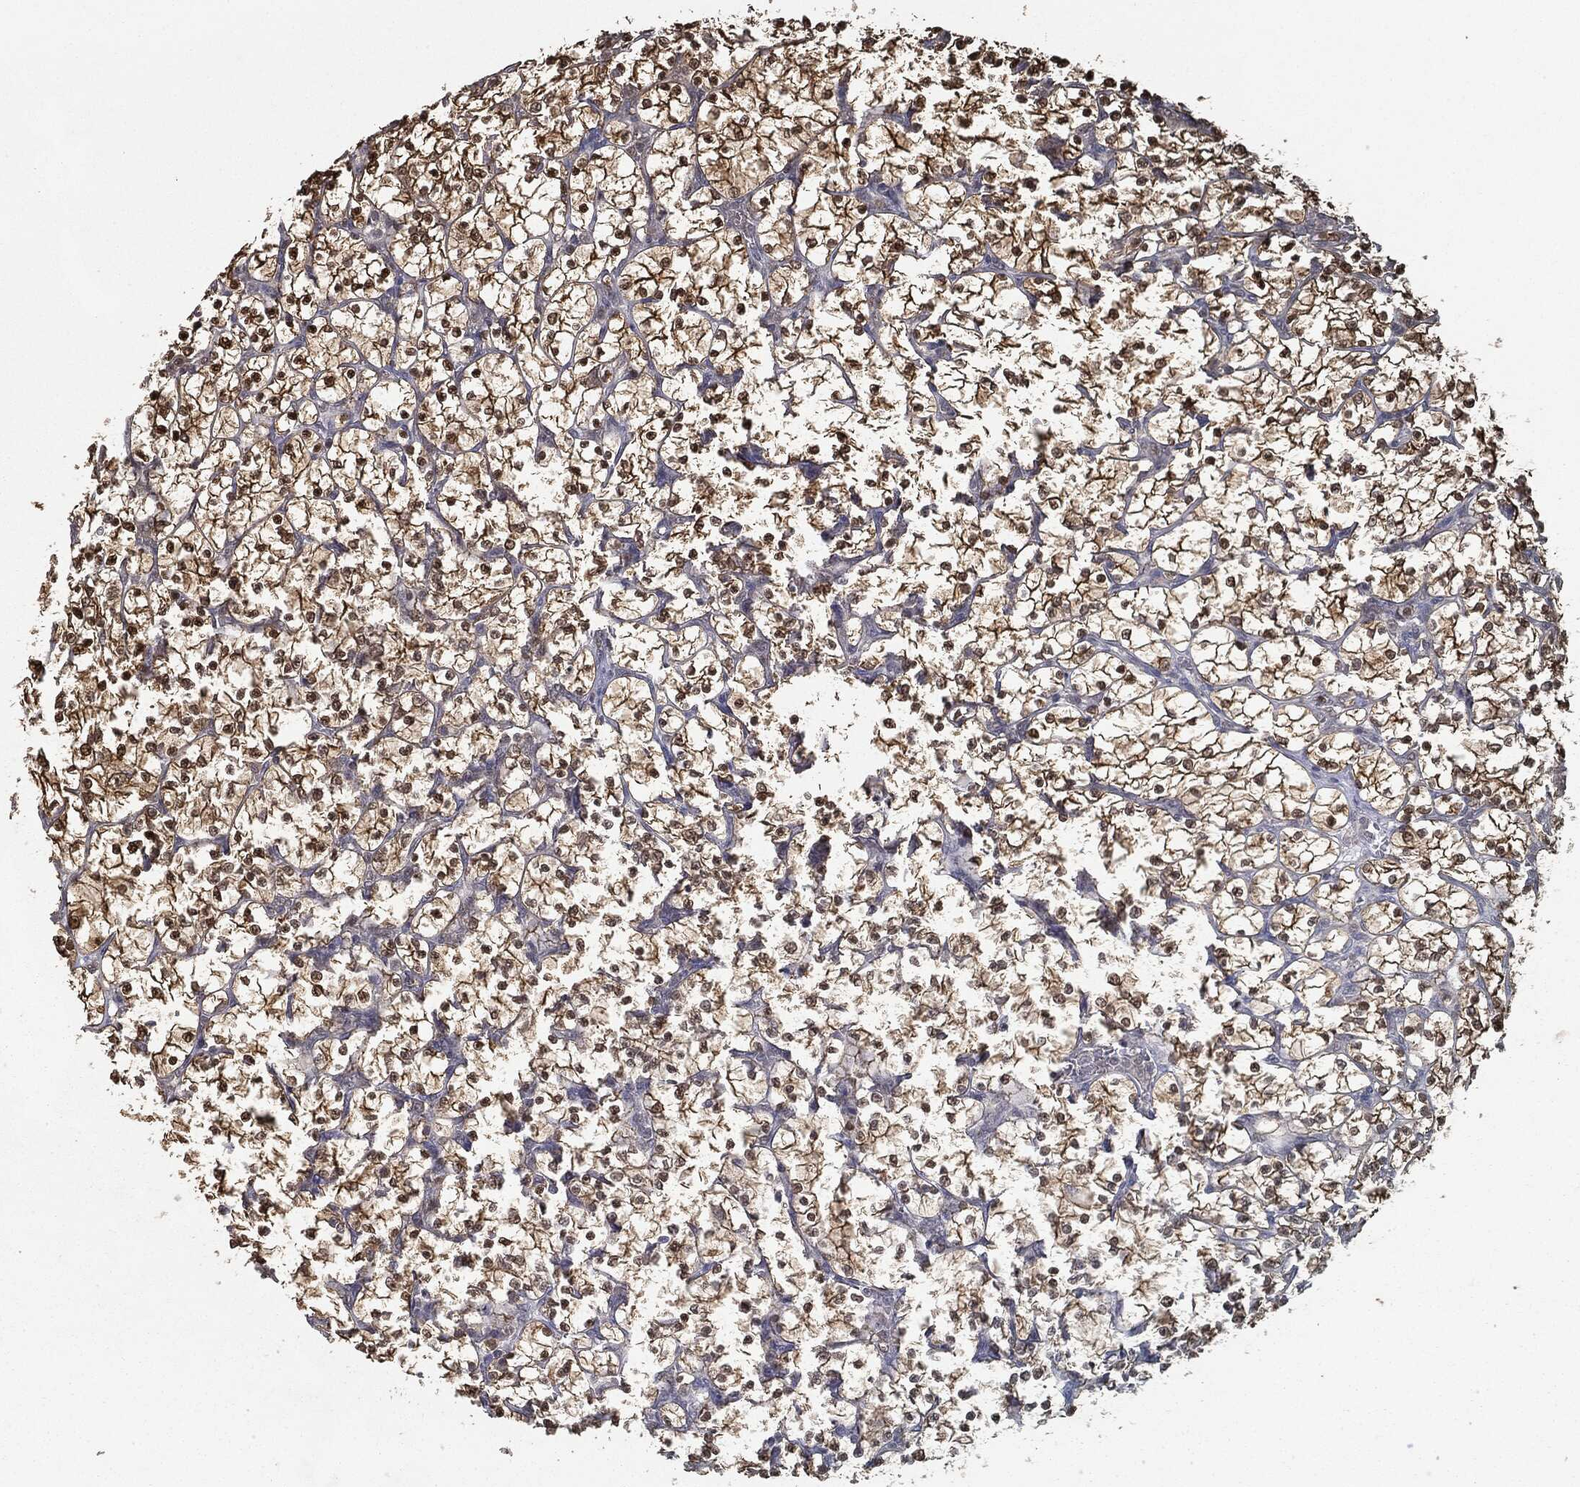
{"staining": {"intensity": "strong", "quantity": ">75%", "location": "cytoplasmic/membranous,nuclear"}, "tissue": "renal cancer", "cell_type": "Tumor cells", "image_type": "cancer", "snomed": [{"axis": "morphology", "description": "Adenocarcinoma, NOS"}, {"axis": "topography", "description": "Kidney"}], "caption": "Human adenocarcinoma (renal) stained for a protein (brown) exhibits strong cytoplasmic/membranous and nuclear positive positivity in approximately >75% of tumor cells.", "gene": "ZNHIT6", "patient": {"sex": "female", "age": 89}}